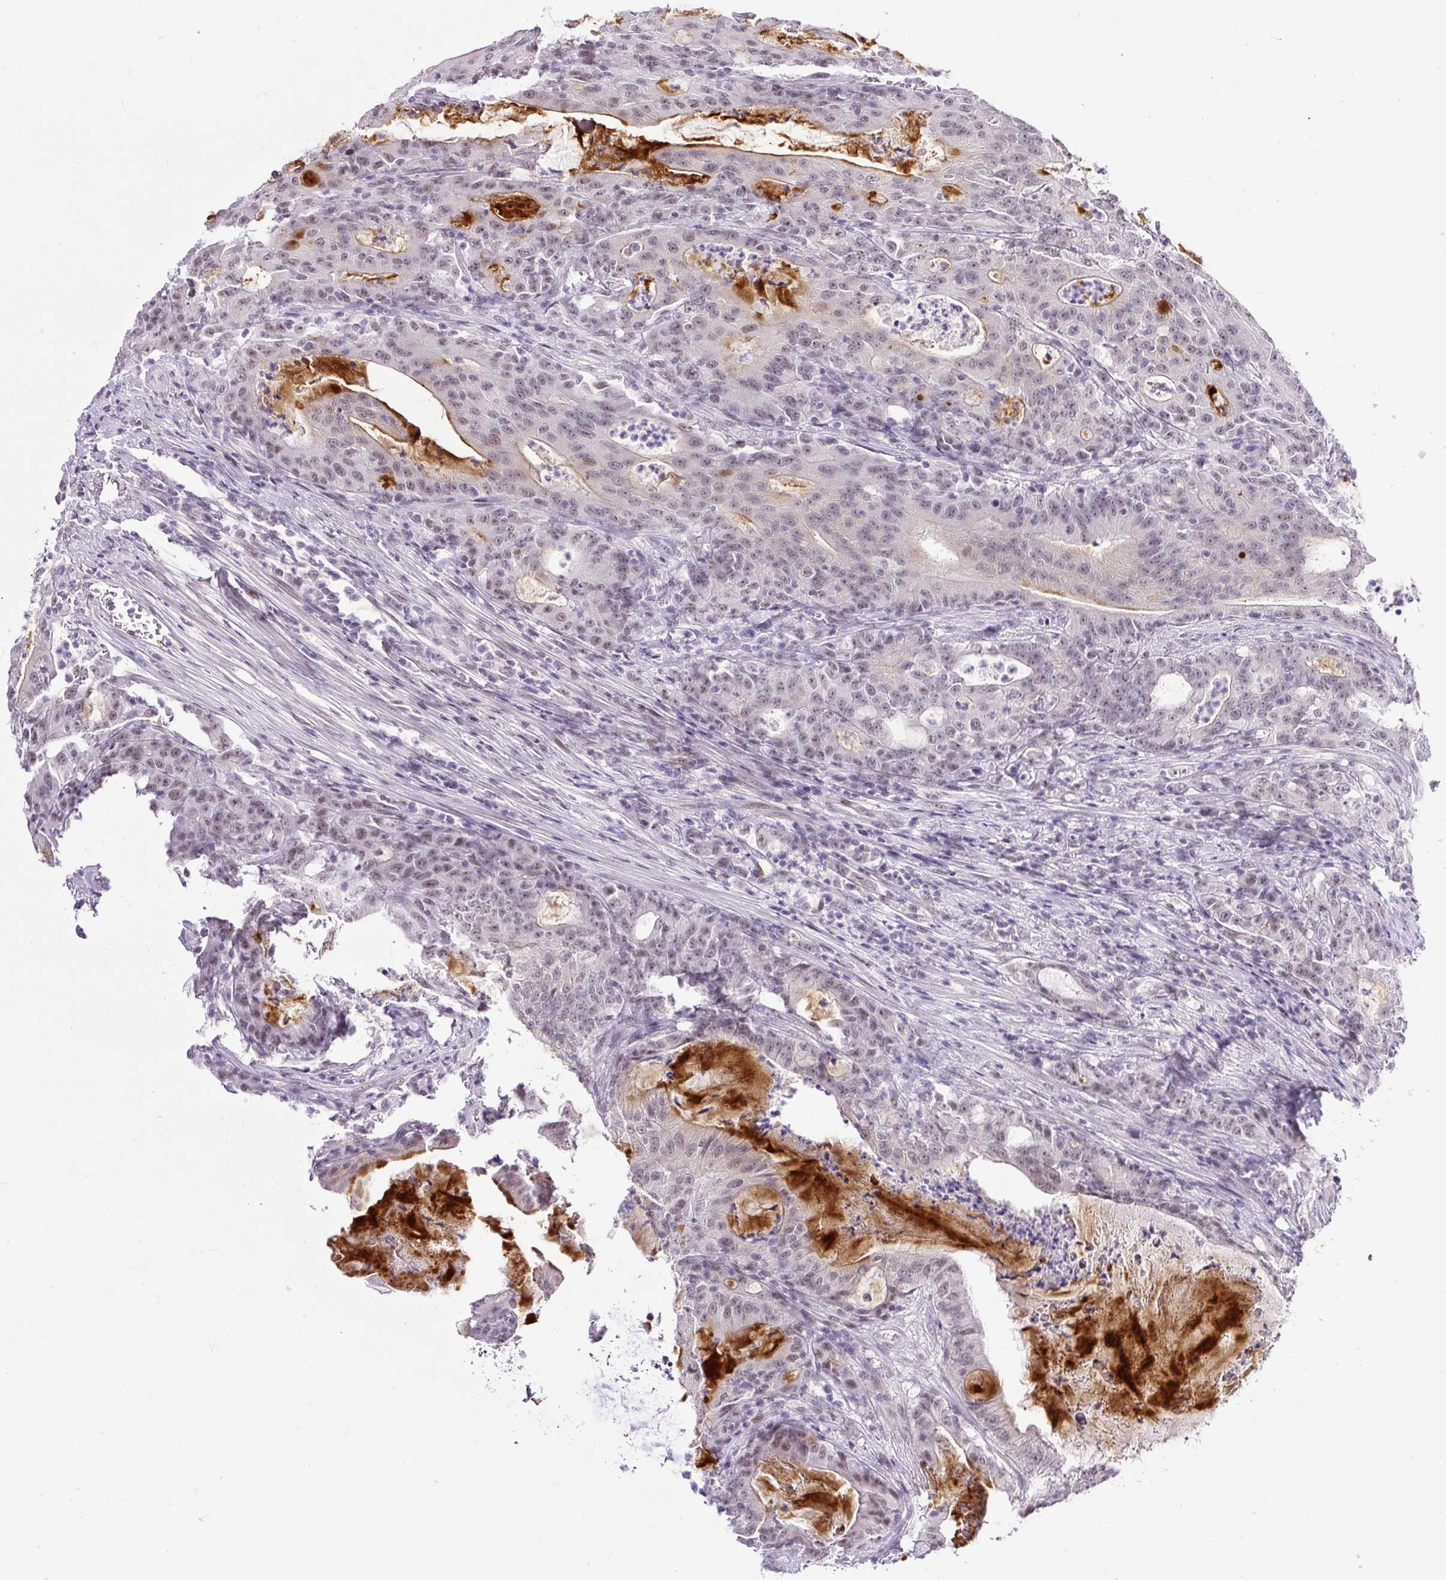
{"staining": {"intensity": "weak", "quantity": "<25%", "location": "cytoplasmic/membranous,nuclear"}, "tissue": "colorectal cancer", "cell_type": "Tumor cells", "image_type": "cancer", "snomed": [{"axis": "morphology", "description": "Adenocarcinoma, NOS"}, {"axis": "topography", "description": "Colon"}], "caption": "This is a histopathology image of immunohistochemistry (IHC) staining of colorectal cancer, which shows no staining in tumor cells. Brightfield microscopy of IHC stained with DAB (brown) and hematoxylin (blue), captured at high magnification.", "gene": "WNT10B", "patient": {"sex": "male", "age": 83}}